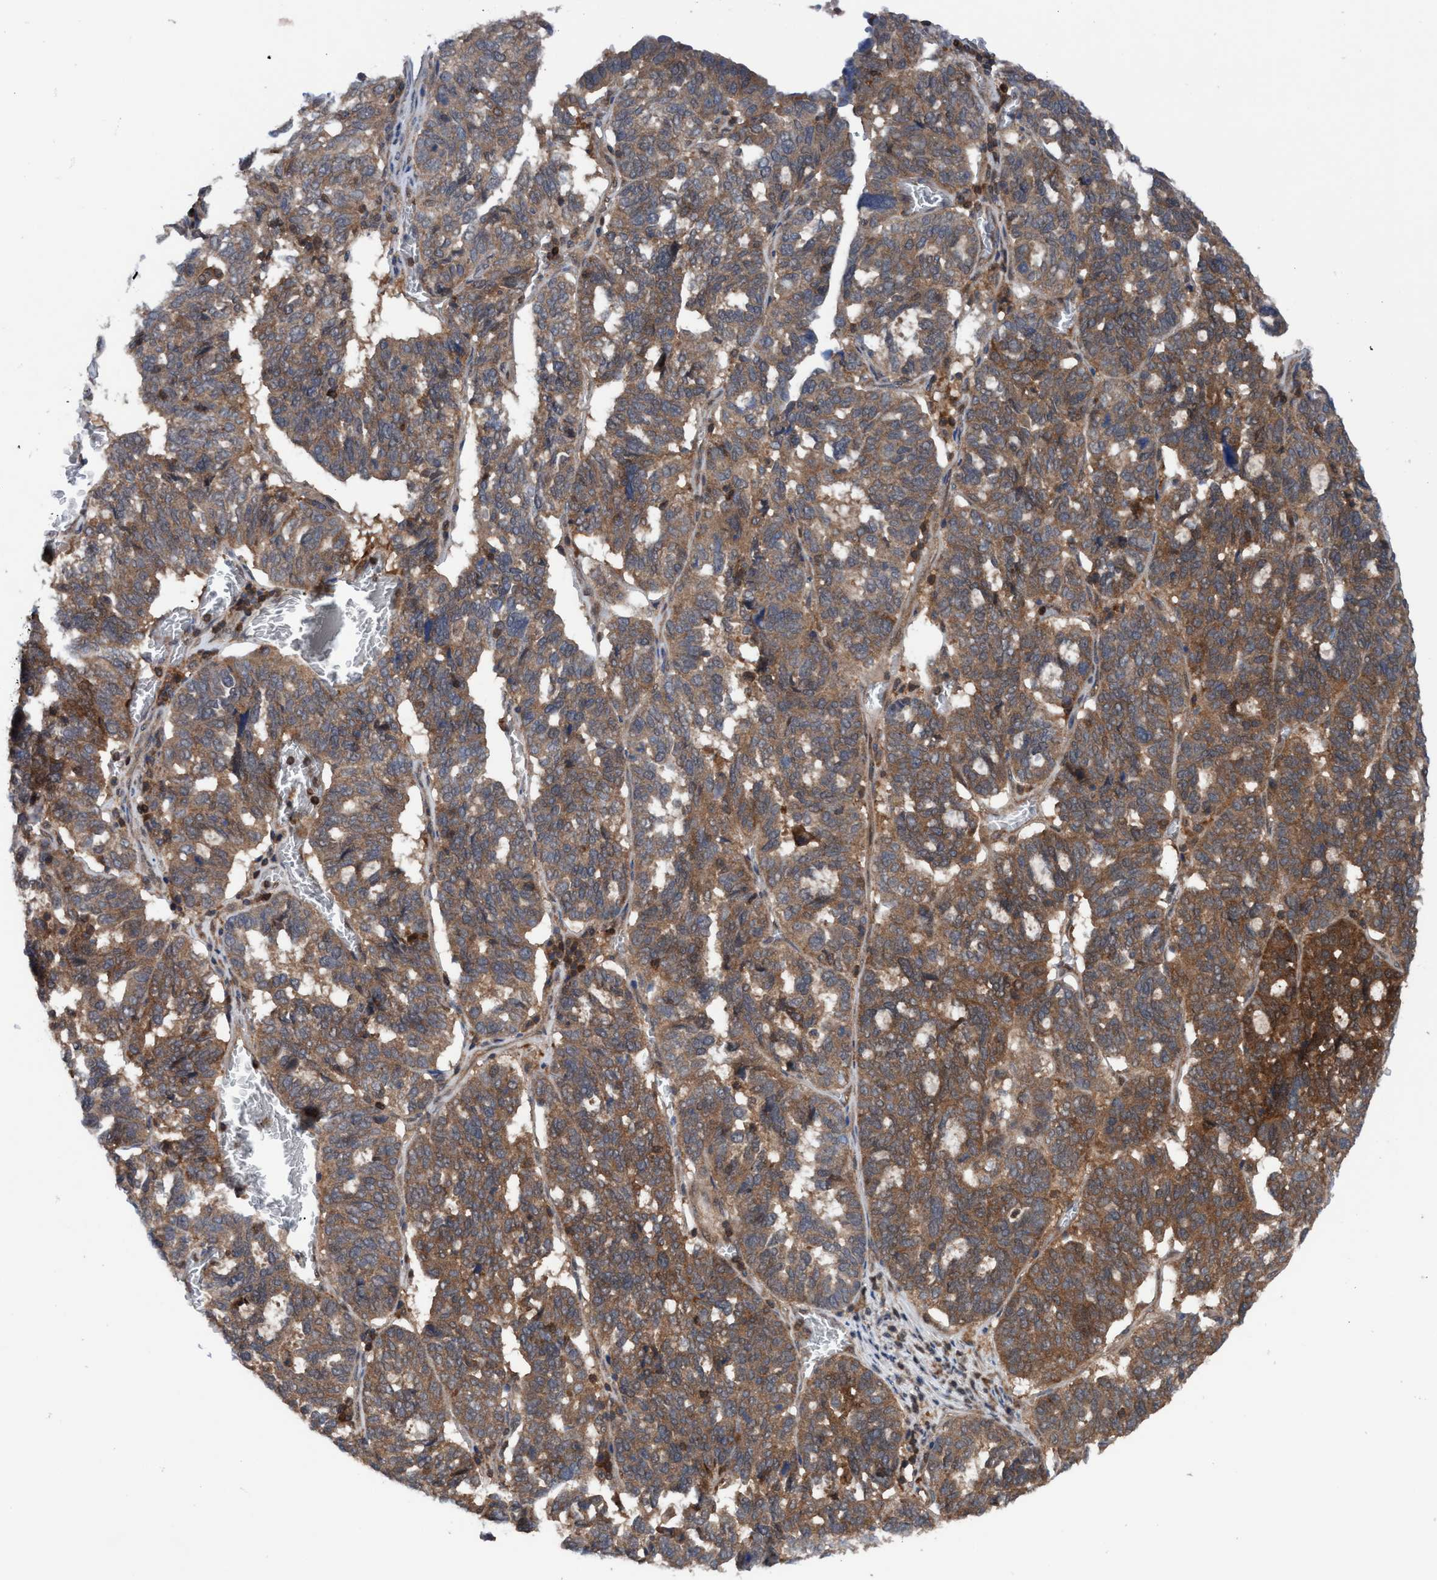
{"staining": {"intensity": "moderate", "quantity": ">75%", "location": "cytoplasmic/membranous"}, "tissue": "ovarian cancer", "cell_type": "Tumor cells", "image_type": "cancer", "snomed": [{"axis": "morphology", "description": "Cystadenocarcinoma, serous, NOS"}, {"axis": "topography", "description": "Ovary"}], "caption": "There is medium levels of moderate cytoplasmic/membranous staining in tumor cells of ovarian serous cystadenocarcinoma, as demonstrated by immunohistochemical staining (brown color).", "gene": "GLOD4", "patient": {"sex": "female", "age": 59}}